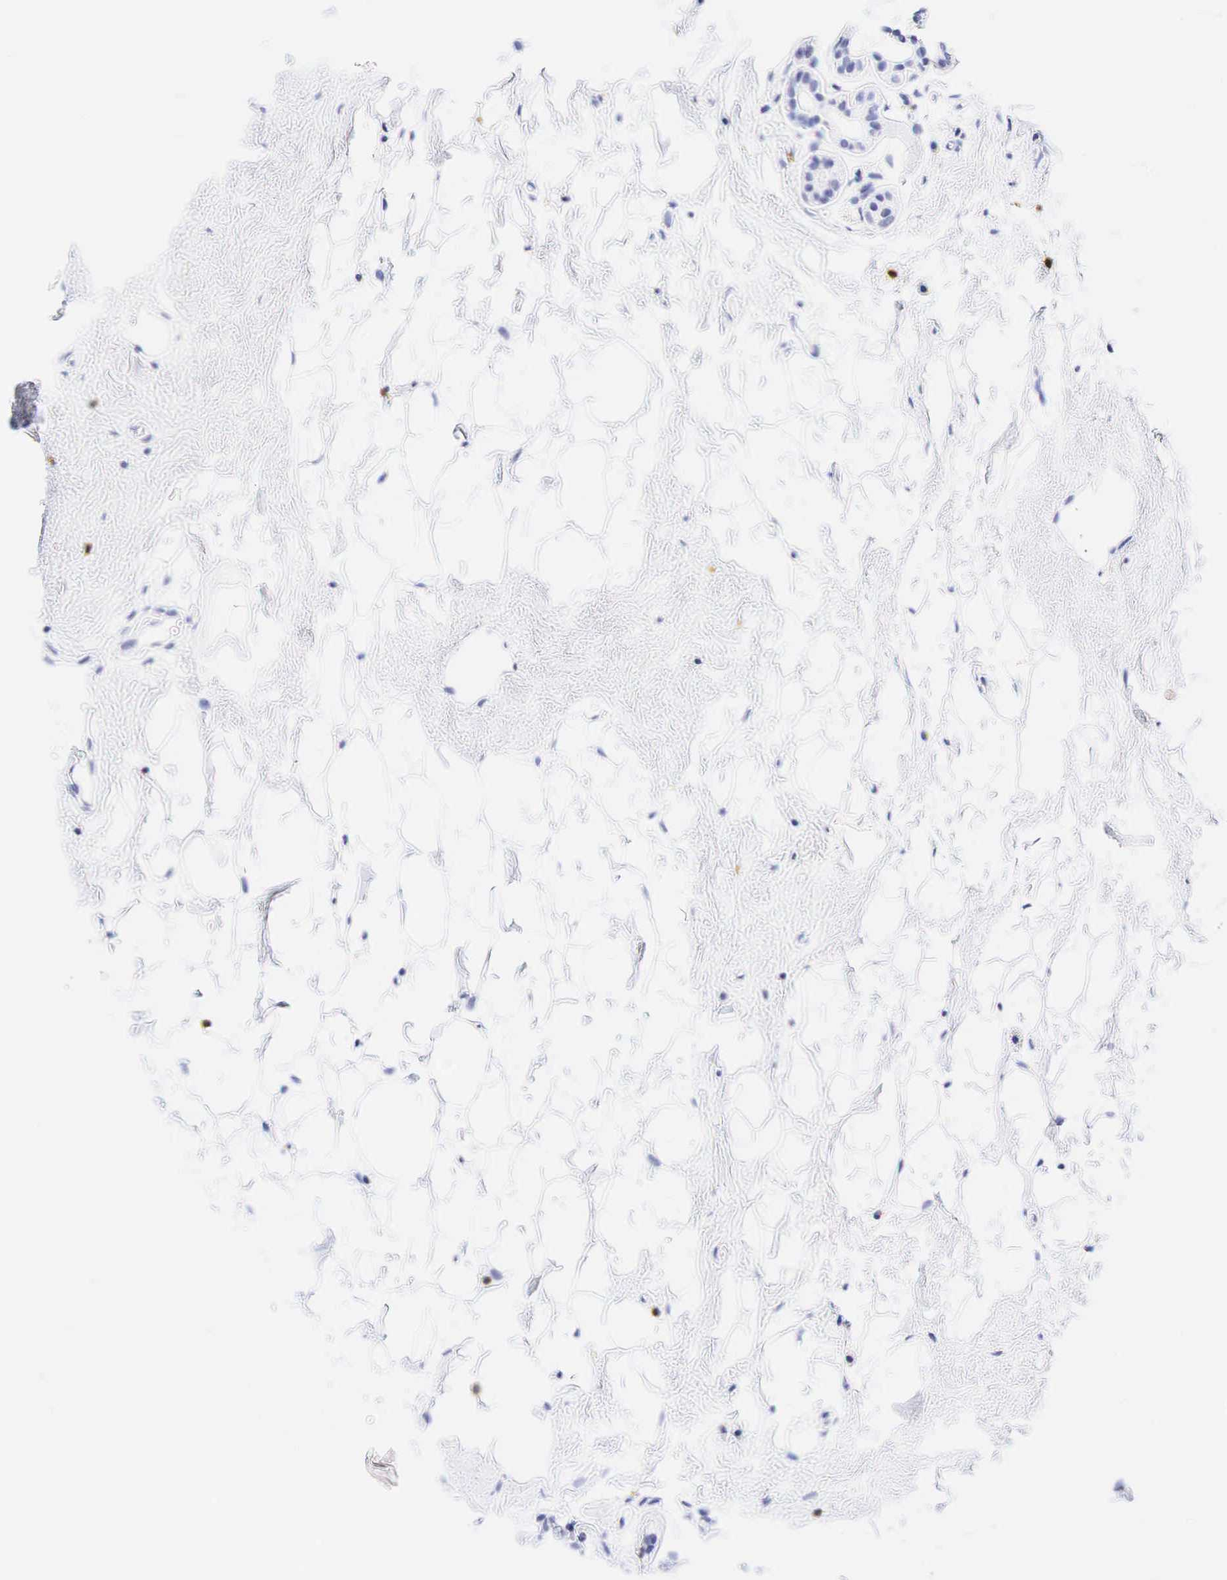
{"staining": {"intensity": "negative", "quantity": "none", "location": "none"}, "tissue": "breast cancer", "cell_type": "Tumor cells", "image_type": "cancer", "snomed": [{"axis": "morphology", "description": "Duct carcinoma"}, {"axis": "topography", "description": "Breast"}], "caption": "Breast cancer (infiltrating ductal carcinoma) stained for a protein using immunohistochemistry (IHC) reveals no positivity tumor cells.", "gene": "CD3E", "patient": {"sex": "female", "age": 72}}